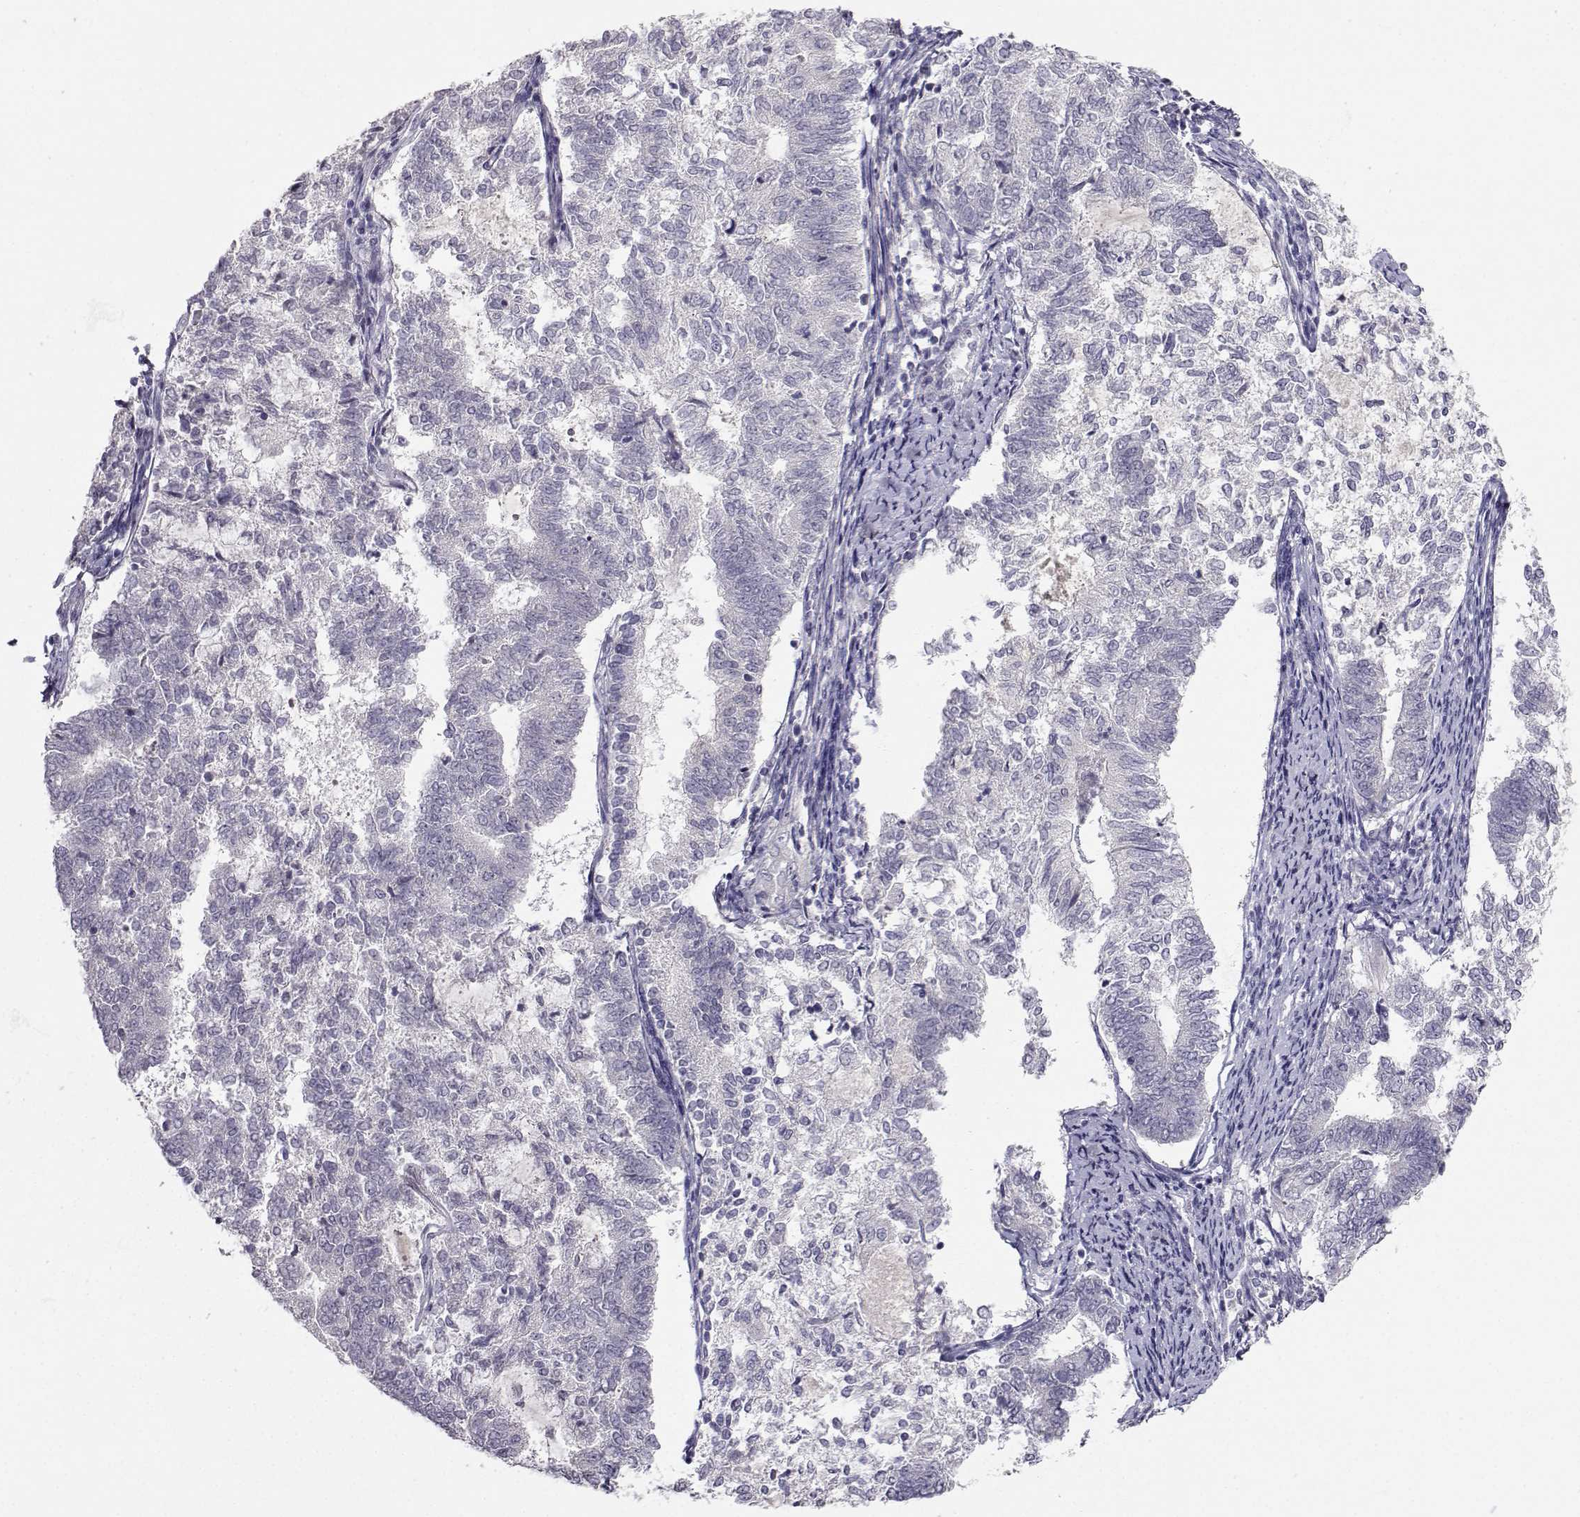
{"staining": {"intensity": "negative", "quantity": "none", "location": "none"}, "tissue": "endometrial cancer", "cell_type": "Tumor cells", "image_type": "cancer", "snomed": [{"axis": "morphology", "description": "Adenocarcinoma, NOS"}, {"axis": "topography", "description": "Endometrium"}], "caption": "A high-resolution image shows immunohistochemistry staining of endometrial adenocarcinoma, which displays no significant expression in tumor cells.", "gene": "SLC6A3", "patient": {"sex": "female", "age": 65}}